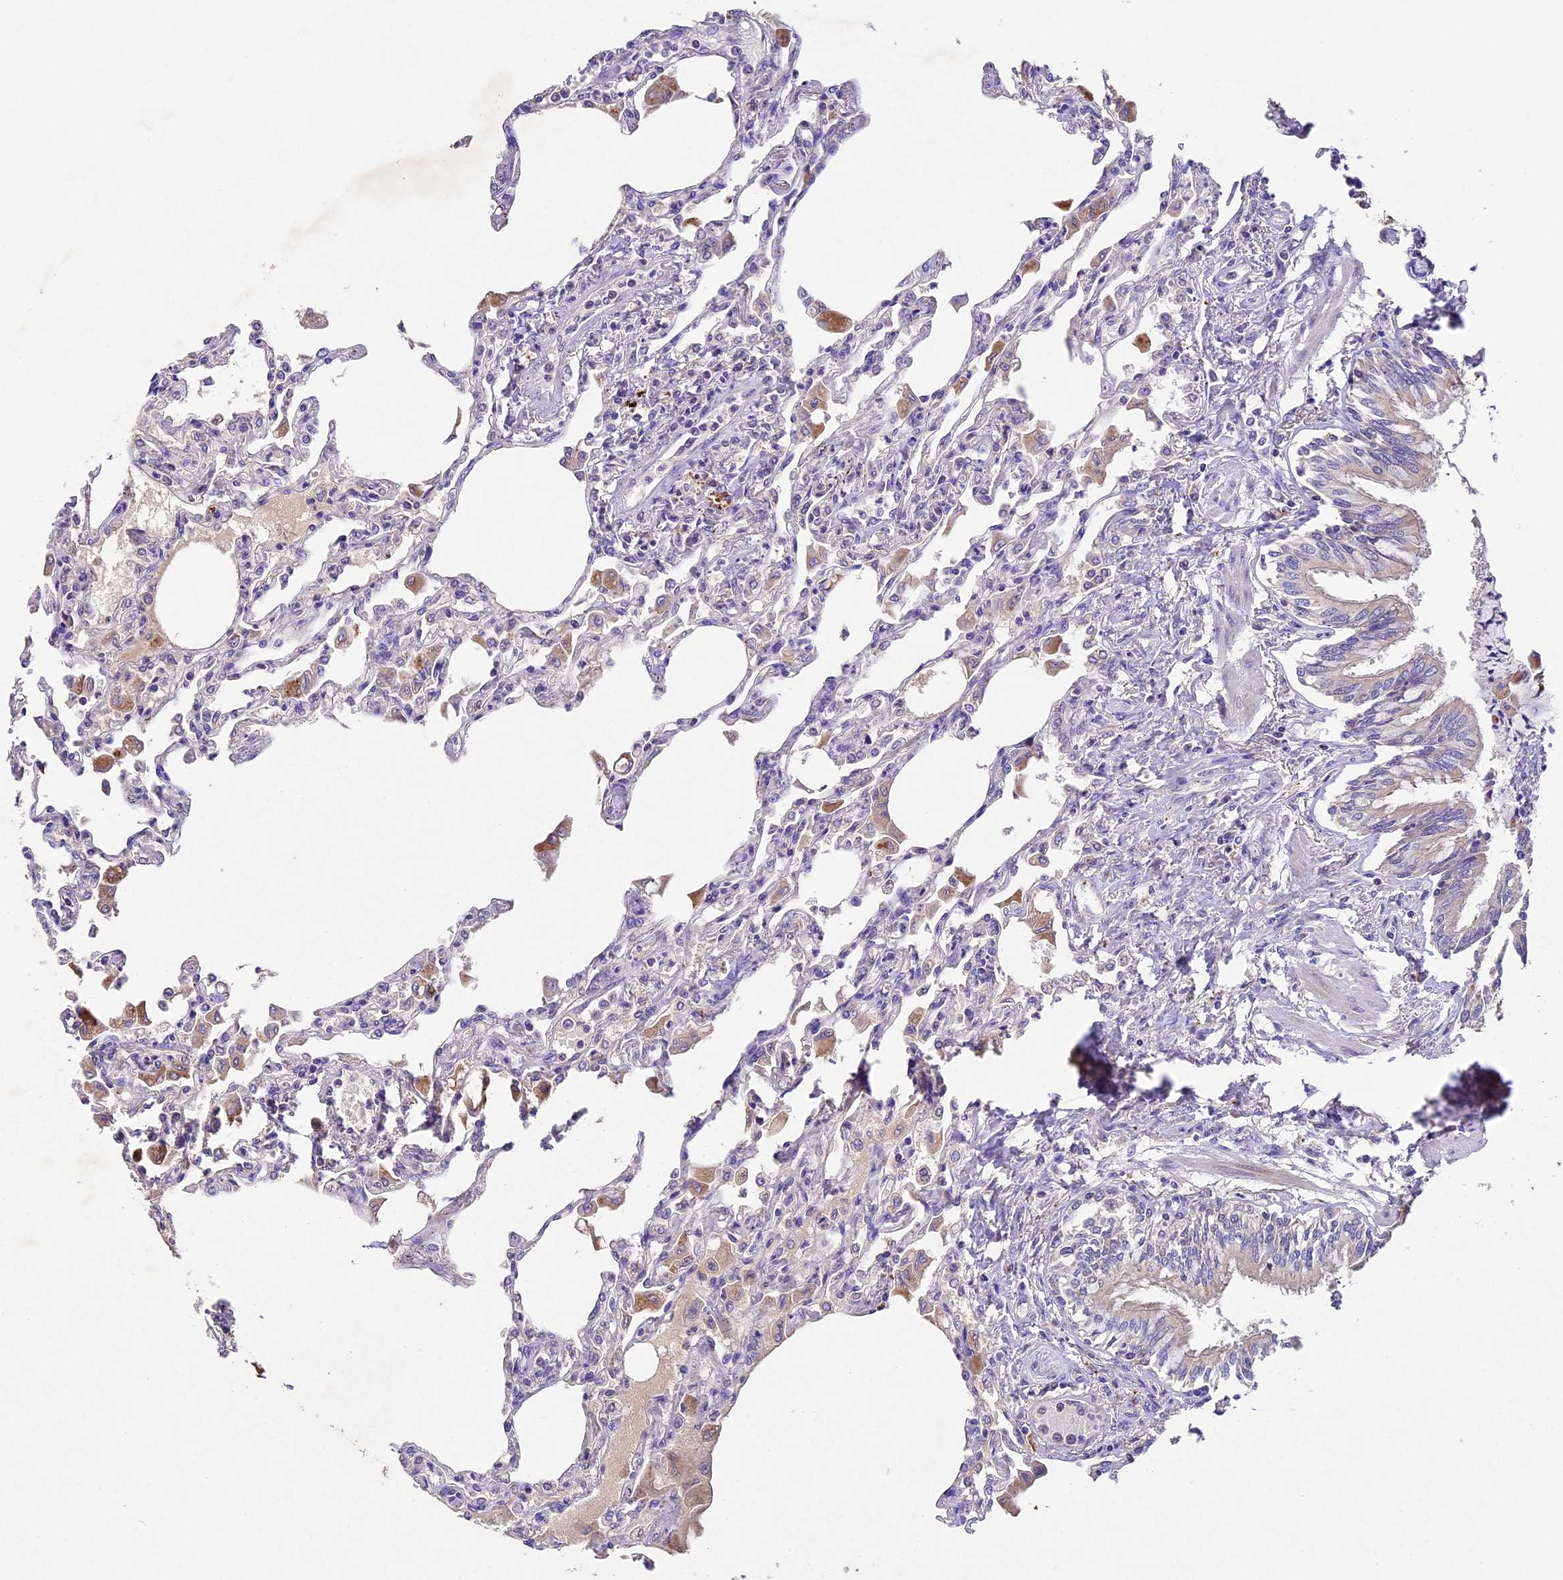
{"staining": {"intensity": "negative", "quantity": "none", "location": "none"}, "tissue": "lung", "cell_type": "Alveolar cells", "image_type": "normal", "snomed": [{"axis": "morphology", "description": "Normal tissue, NOS"}, {"axis": "topography", "description": "Bronchus"}, {"axis": "topography", "description": "Lung"}], "caption": "DAB immunohistochemical staining of normal lung shows no significant expression in alveolar cells.", "gene": "PMPCB", "patient": {"sex": "female", "age": 49}}